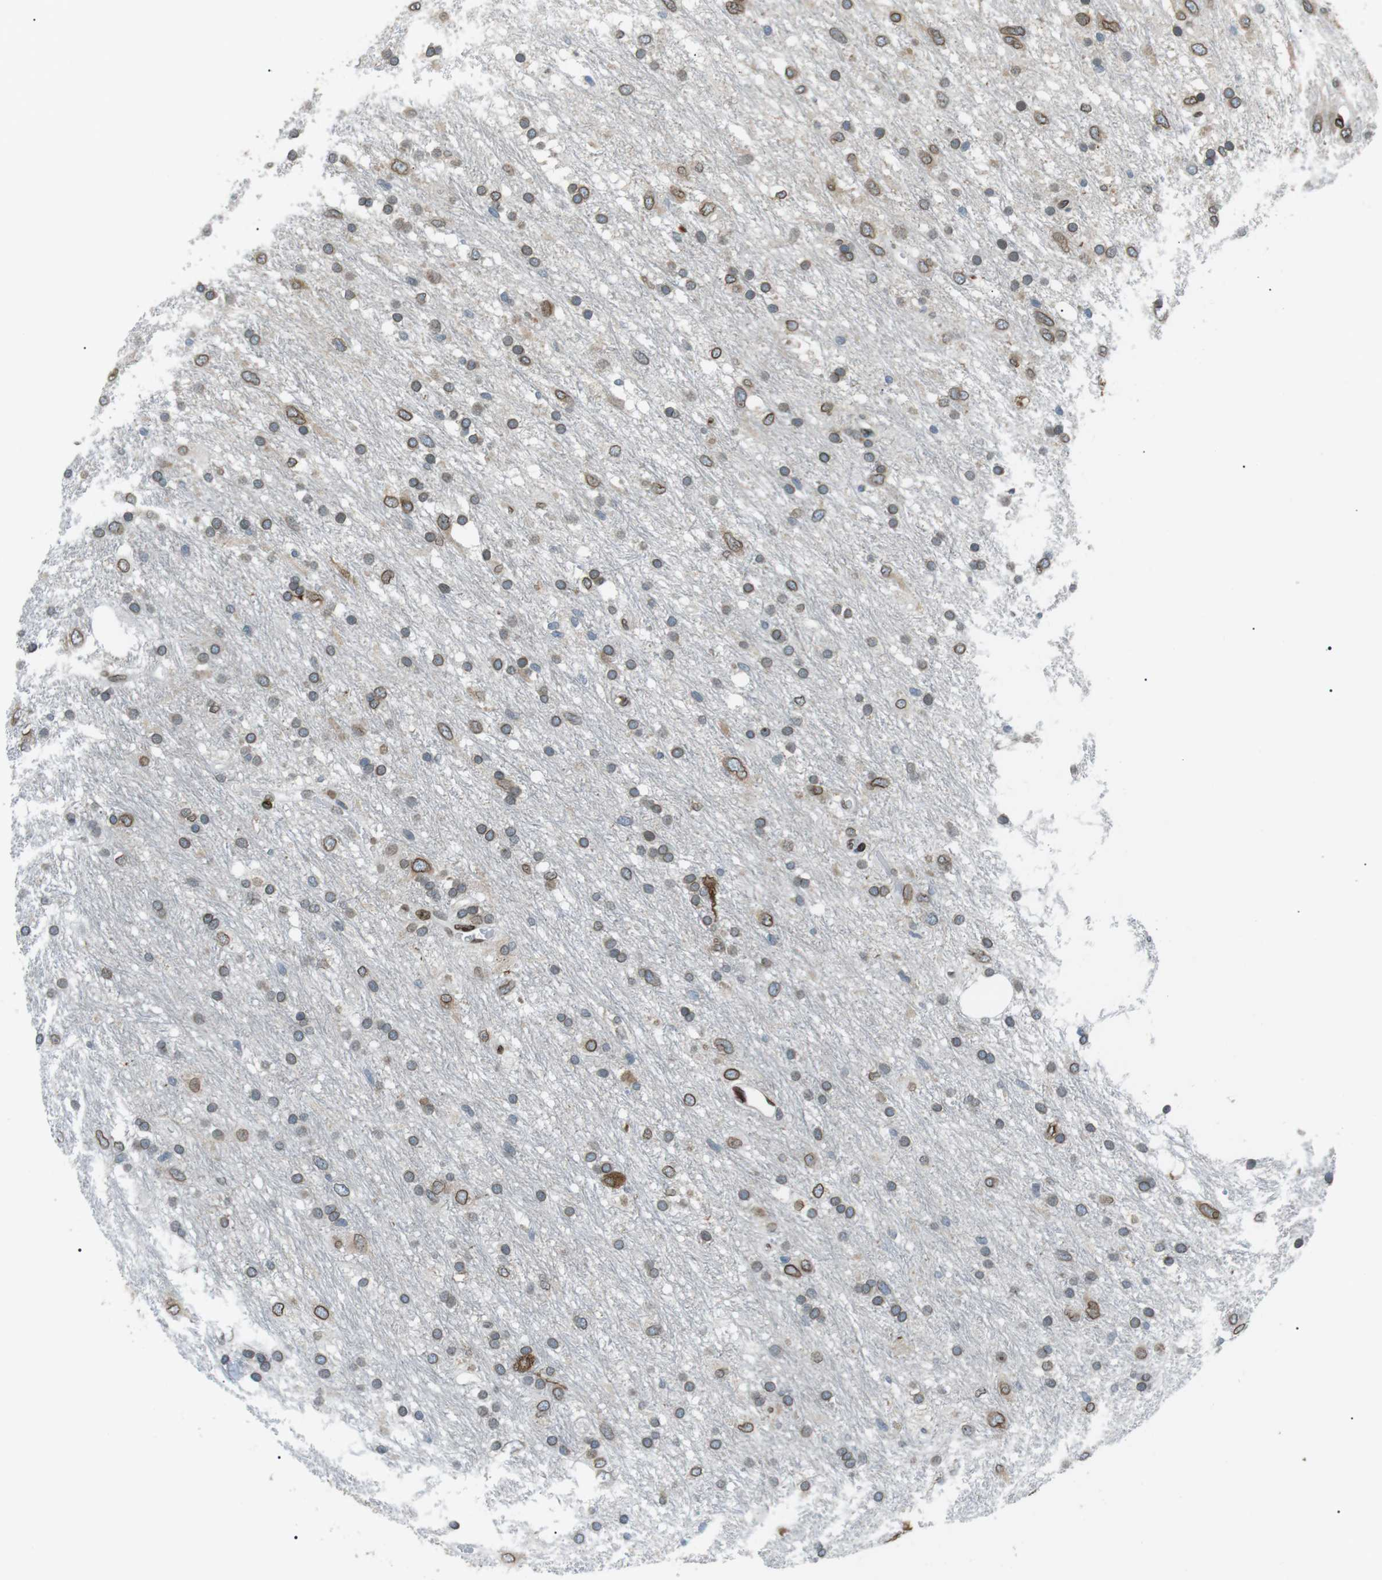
{"staining": {"intensity": "moderate", "quantity": ">75%", "location": "cytoplasmic/membranous,nuclear"}, "tissue": "glioma", "cell_type": "Tumor cells", "image_type": "cancer", "snomed": [{"axis": "morphology", "description": "Glioma, malignant, Low grade"}, {"axis": "topography", "description": "Brain"}], "caption": "The histopathology image displays immunohistochemical staining of glioma. There is moderate cytoplasmic/membranous and nuclear expression is present in approximately >75% of tumor cells. (Brightfield microscopy of DAB IHC at high magnification).", "gene": "TMX4", "patient": {"sex": "male", "age": 77}}